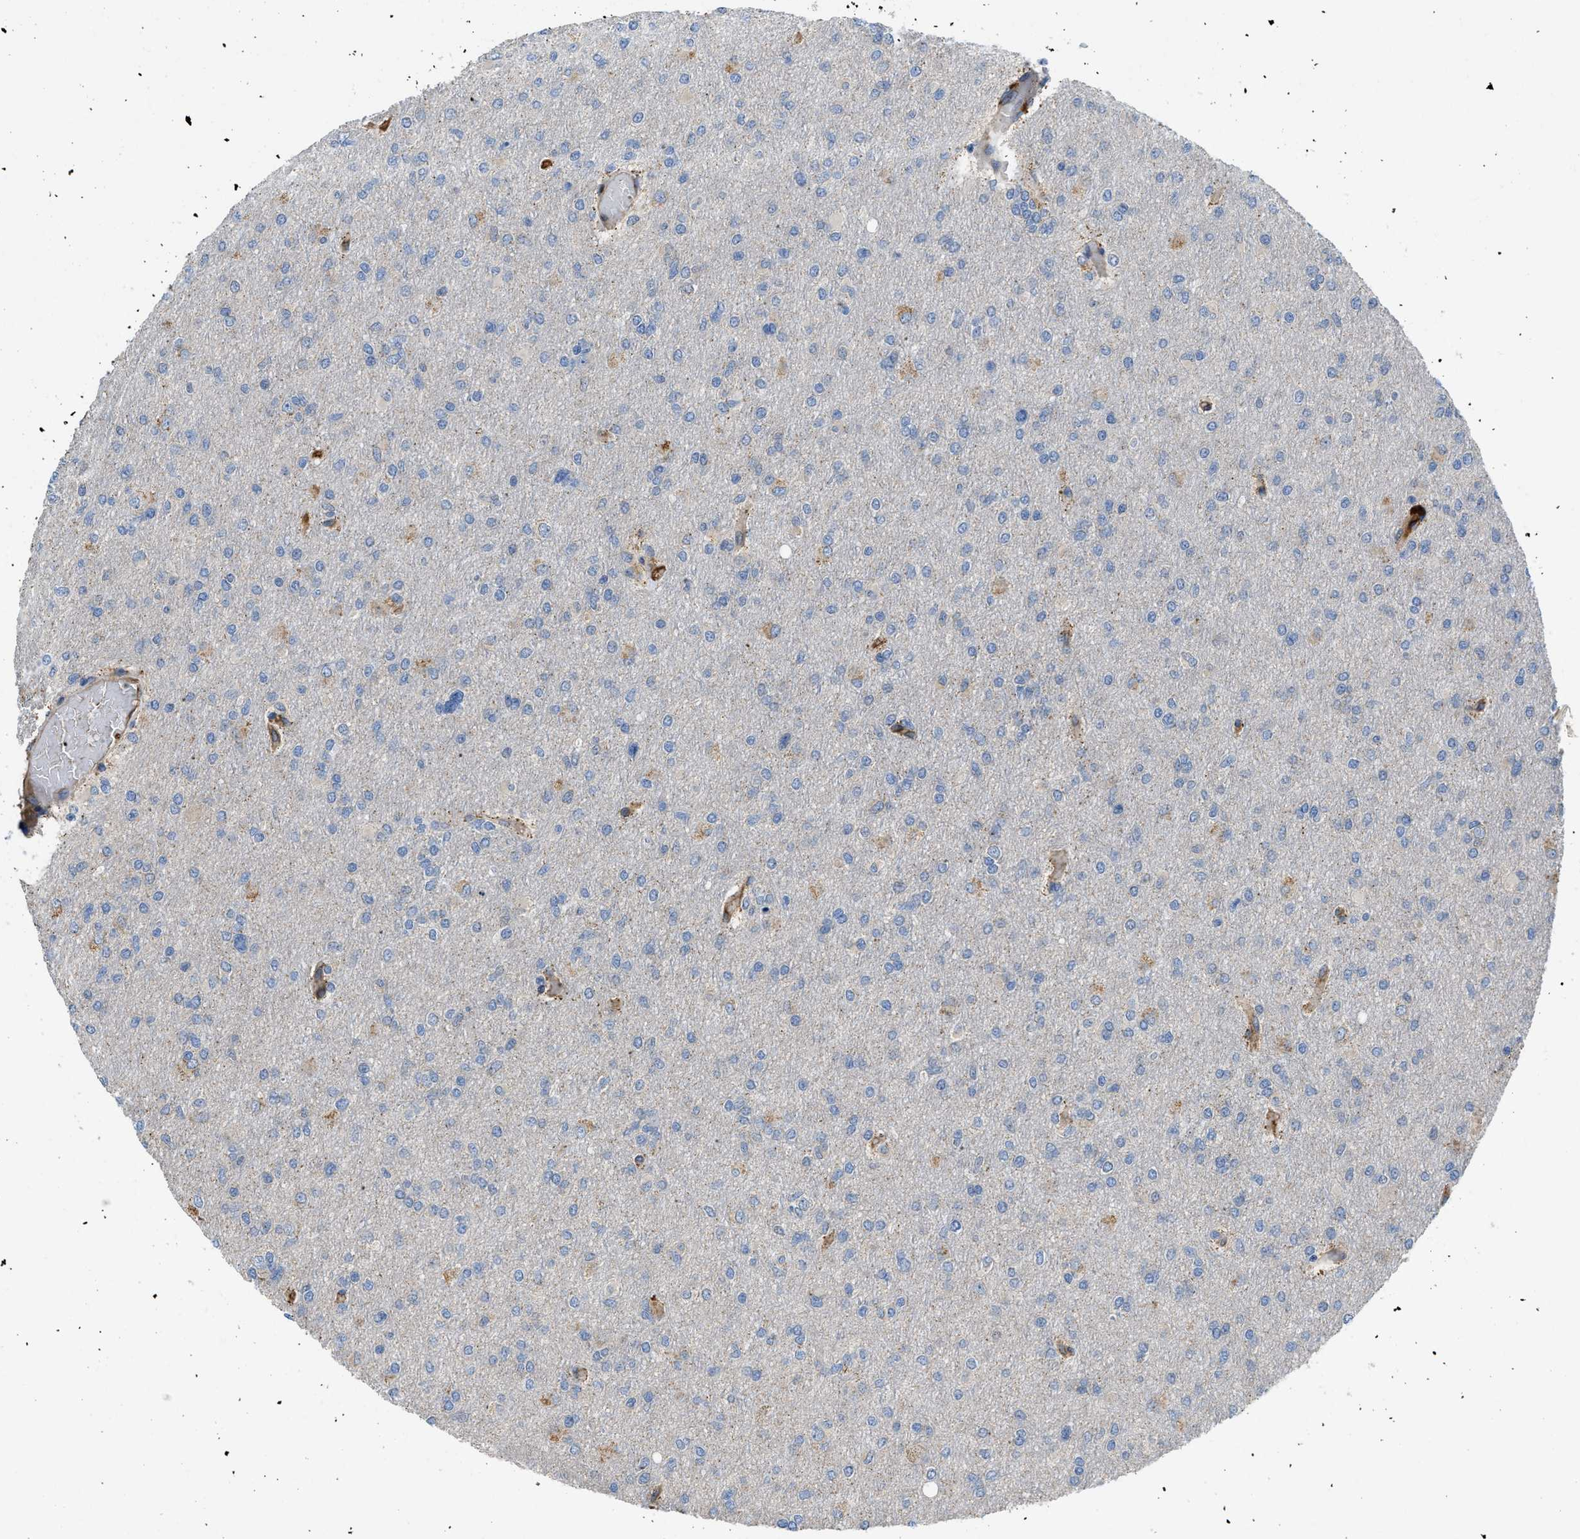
{"staining": {"intensity": "weak", "quantity": "<25%", "location": "cytoplasmic/membranous"}, "tissue": "glioma", "cell_type": "Tumor cells", "image_type": "cancer", "snomed": [{"axis": "morphology", "description": "Glioma, malignant, High grade"}, {"axis": "topography", "description": "Cerebral cortex"}], "caption": "Tumor cells show no significant expression in malignant glioma (high-grade). (Immunohistochemistry, brightfield microscopy, high magnification).", "gene": "GGCX", "patient": {"sex": "female", "age": 36}}